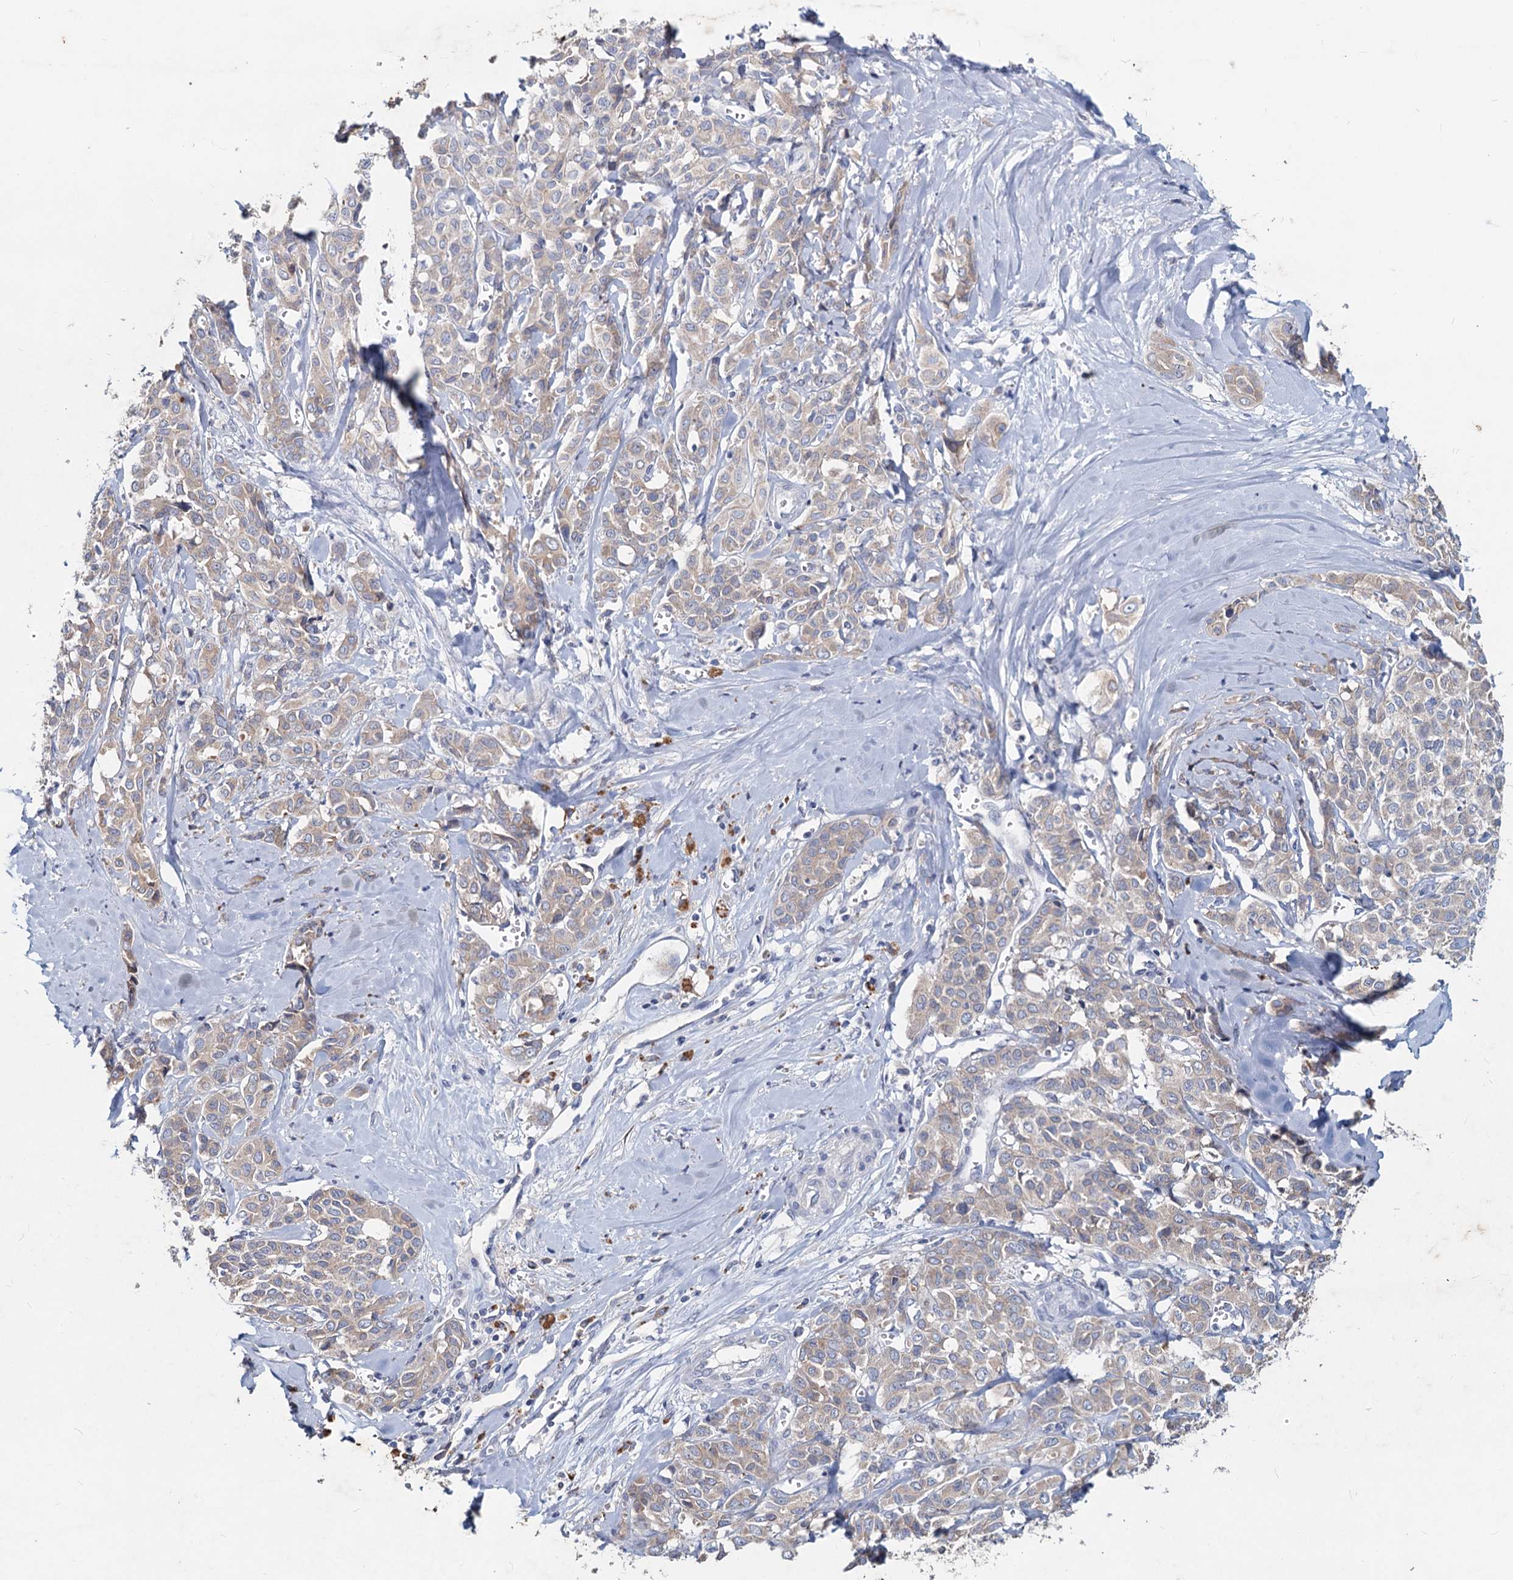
{"staining": {"intensity": "negative", "quantity": "none", "location": "none"}, "tissue": "liver cancer", "cell_type": "Tumor cells", "image_type": "cancer", "snomed": [{"axis": "morphology", "description": "Cholangiocarcinoma"}, {"axis": "topography", "description": "Liver"}], "caption": "Micrograph shows no significant protein staining in tumor cells of liver cancer.", "gene": "TMX2", "patient": {"sex": "female", "age": 77}}